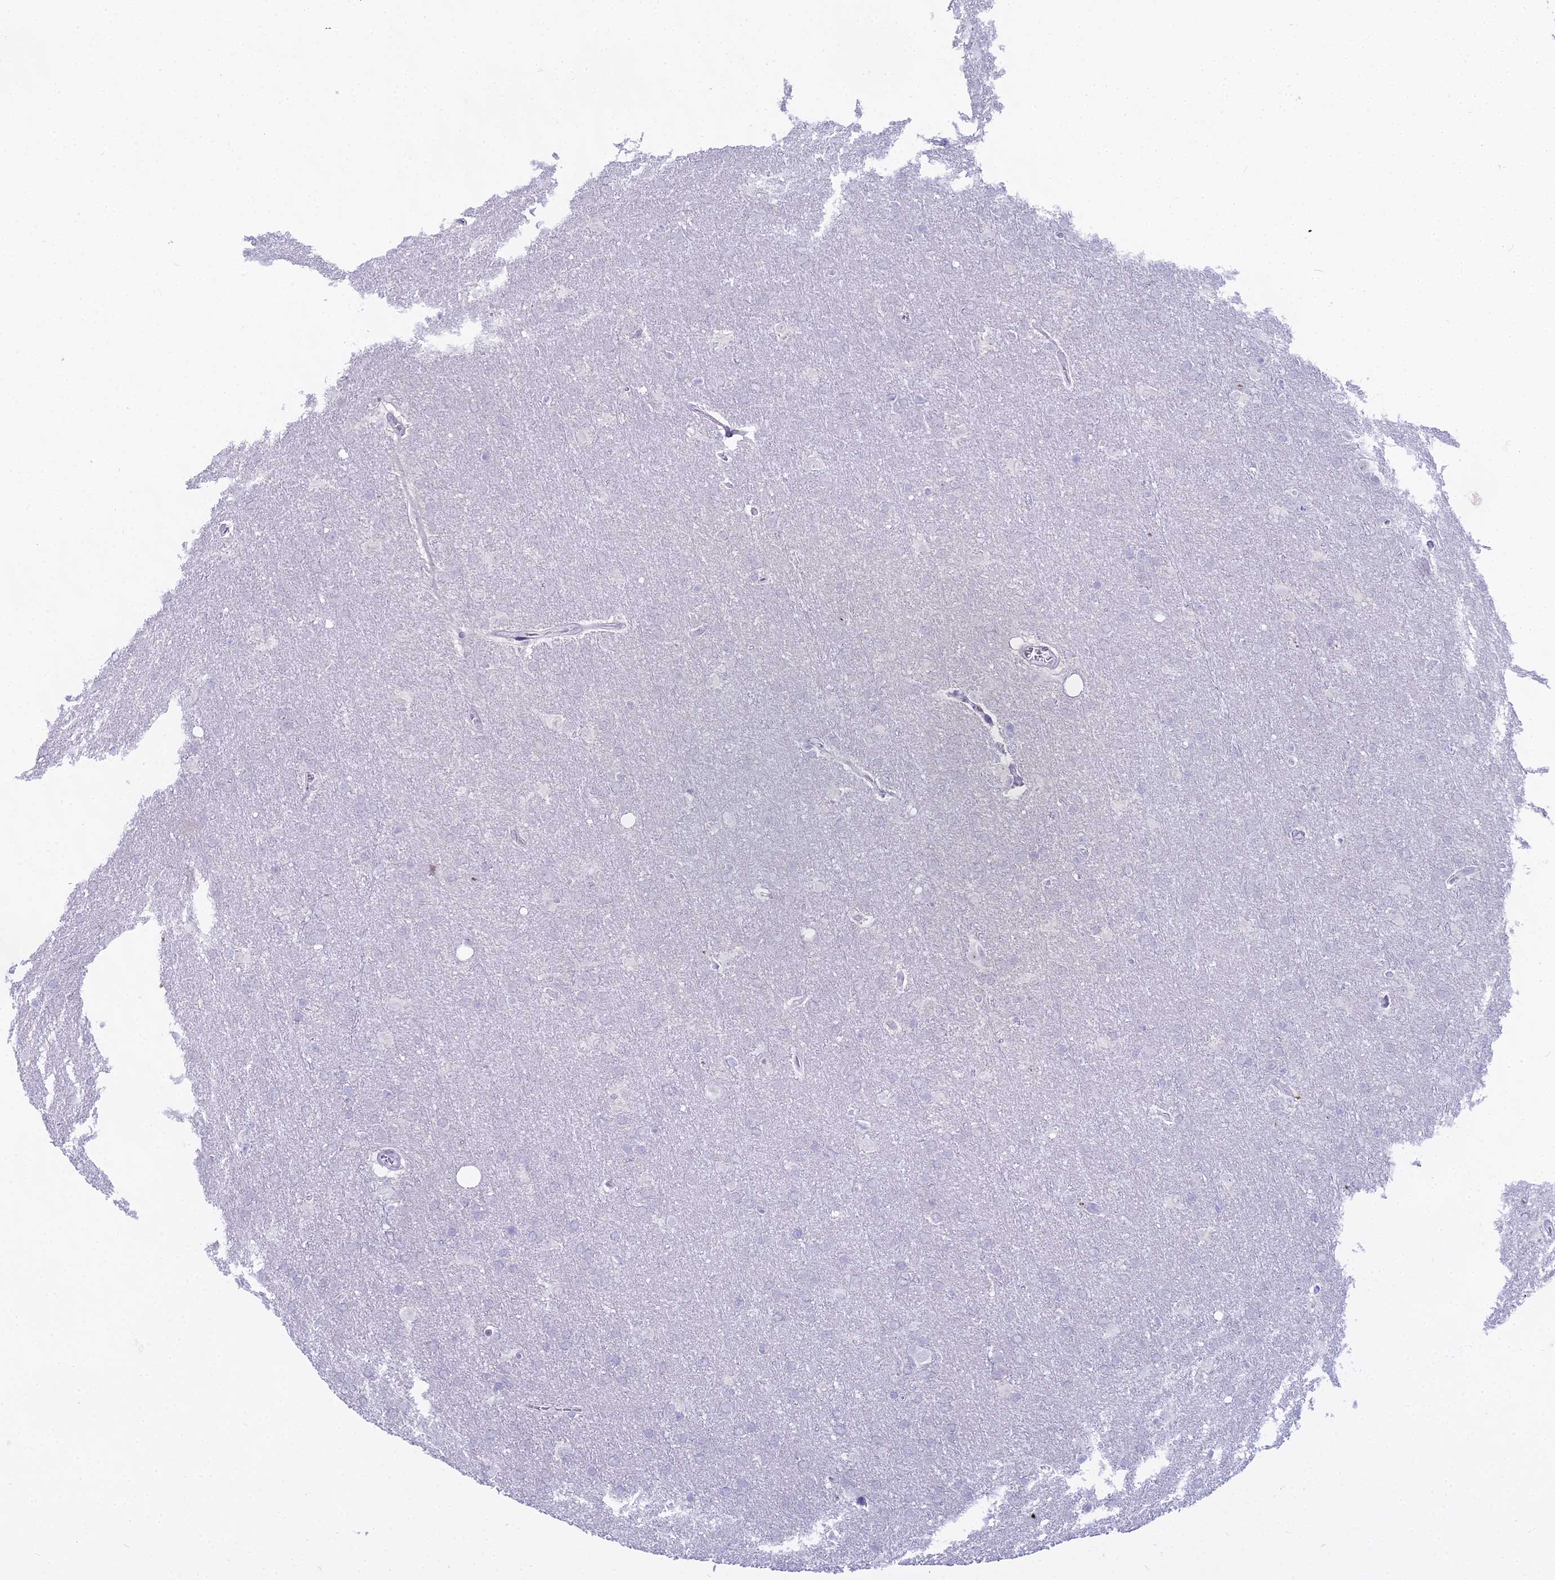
{"staining": {"intensity": "negative", "quantity": "none", "location": "none"}, "tissue": "glioma", "cell_type": "Tumor cells", "image_type": "cancer", "snomed": [{"axis": "morphology", "description": "Glioma, malignant, Low grade"}, {"axis": "topography", "description": "Brain"}], "caption": "Photomicrograph shows no significant protein positivity in tumor cells of malignant low-grade glioma.", "gene": "CGB2", "patient": {"sex": "female", "age": 32}}